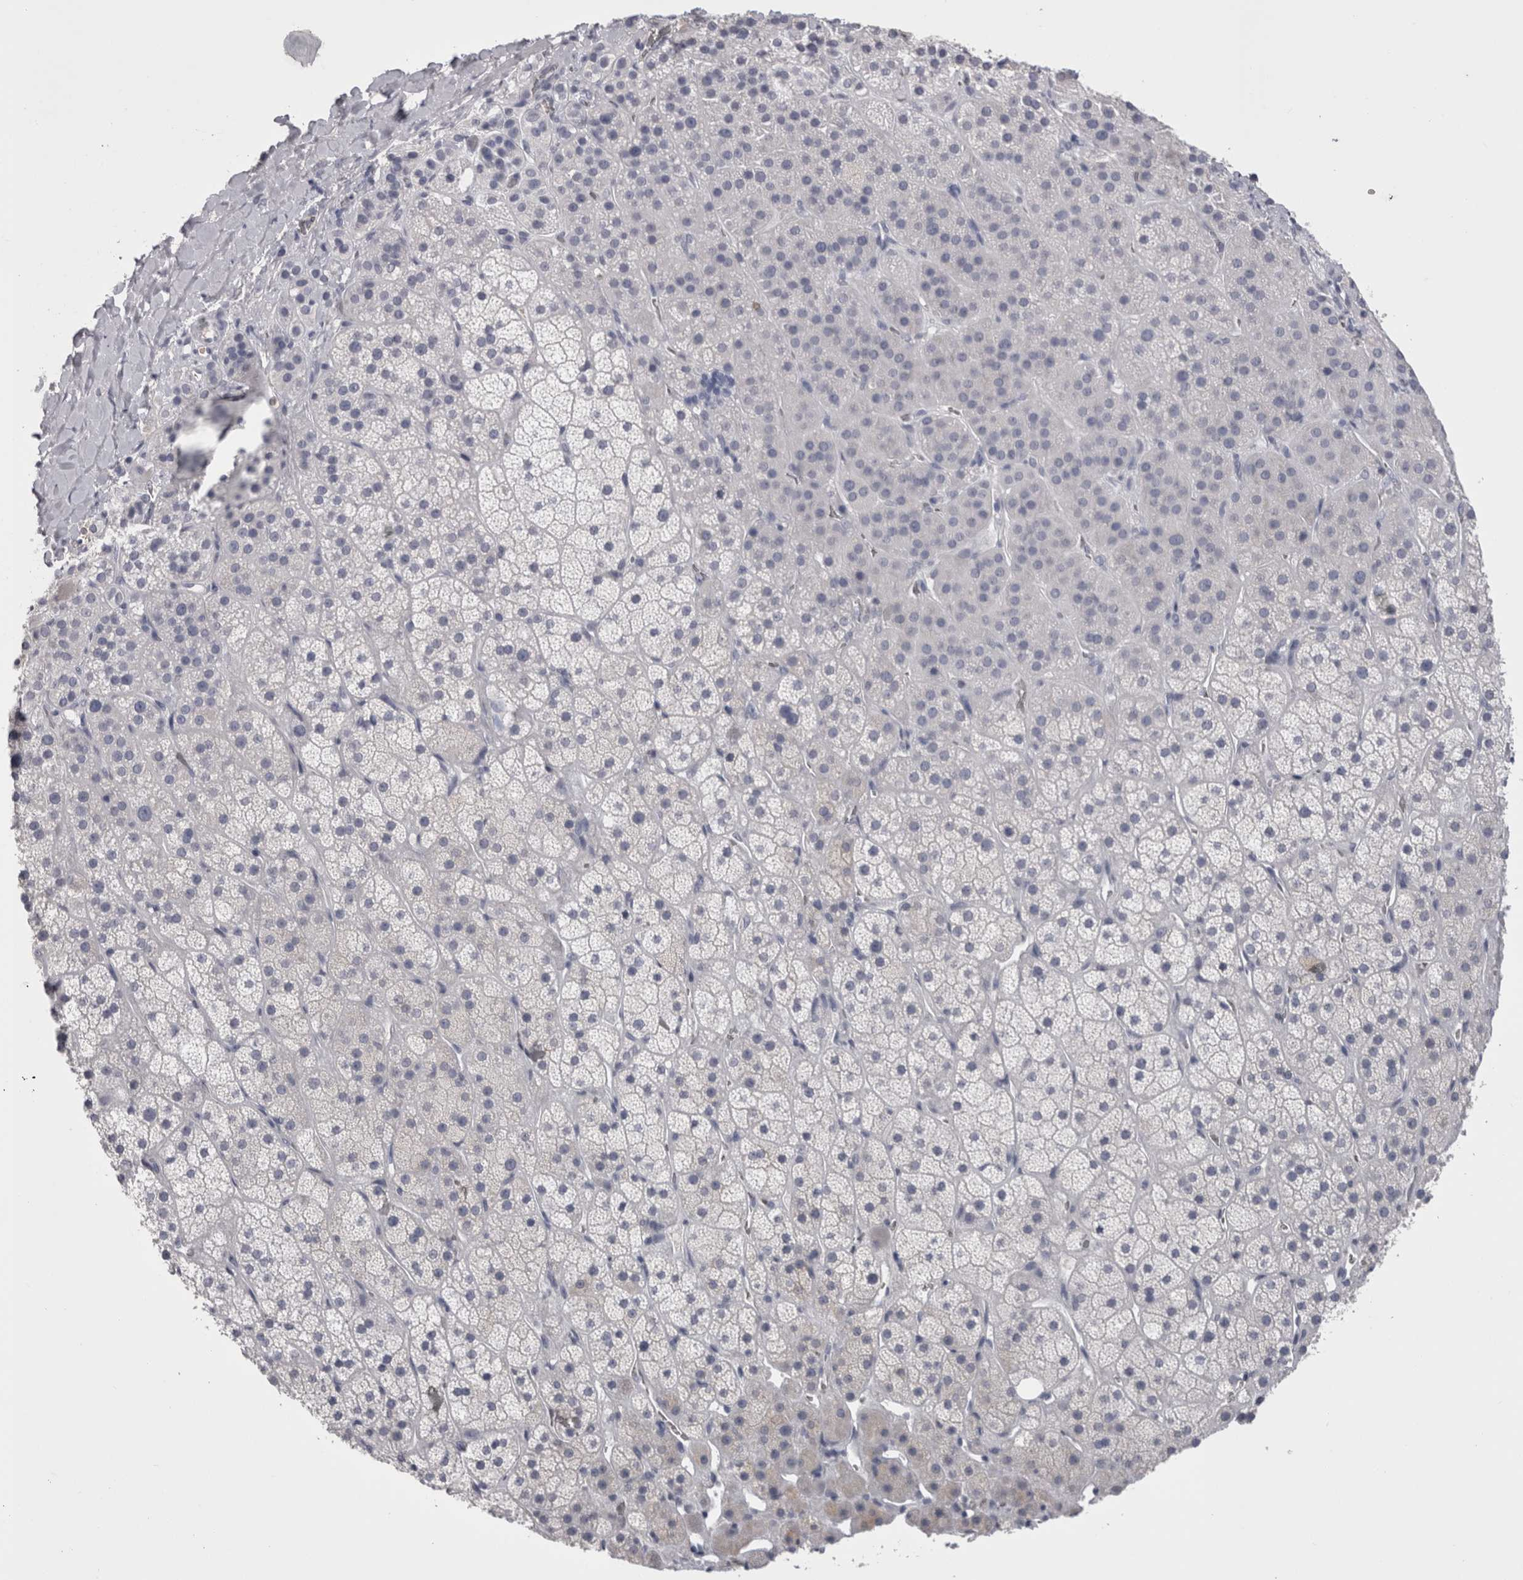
{"staining": {"intensity": "negative", "quantity": "none", "location": "none"}, "tissue": "adrenal gland", "cell_type": "Glandular cells", "image_type": "normal", "snomed": [{"axis": "morphology", "description": "Normal tissue, NOS"}, {"axis": "topography", "description": "Adrenal gland"}], "caption": "DAB immunohistochemical staining of normal adrenal gland reveals no significant expression in glandular cells.", "gene": "CDHR5", "patient": {"sex": "male", "age": 57}}